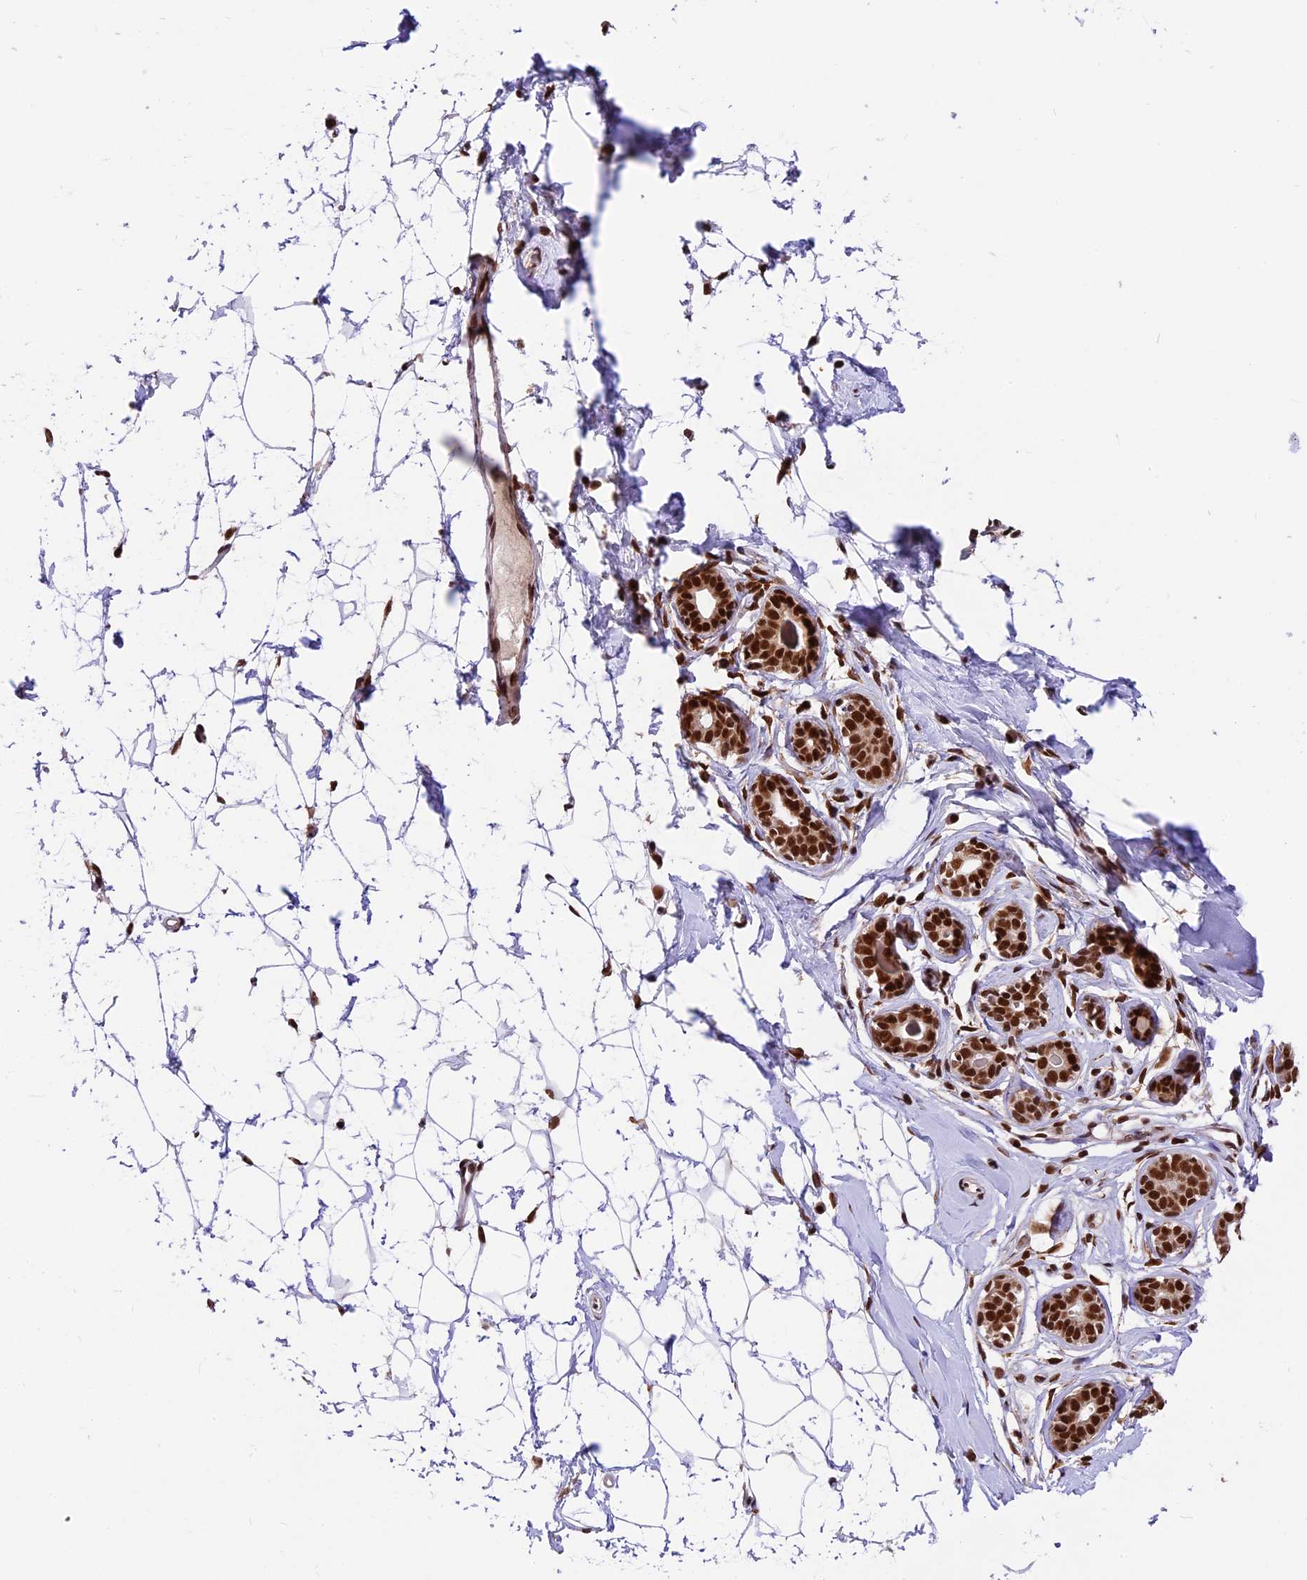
{"staining": {"intensity": "negative", "quantity": "none", "location": "none"}, "tissue": "breast", "cell_type": "Adipocytes", "image_type": "normal", "snomed": [{"axis": "morphology", "description": "Normal tissue, NOS"}, {"axis": "morphology", "description": "Adenoma, NOS"}, {"axis": "topography", "description": "Breast"}], "caption": "A histopathology image of human breast is negative for staining in adipocytes. The staining was performed using DAB (3,3'-diaminobenzidine) to visualize the protein expression in brown, while the nuclei were stained in blue with hematoxylin (Magnification: 20x).", "gene": "RAMACL", "patient": {"sex": "female", "age": 23}}